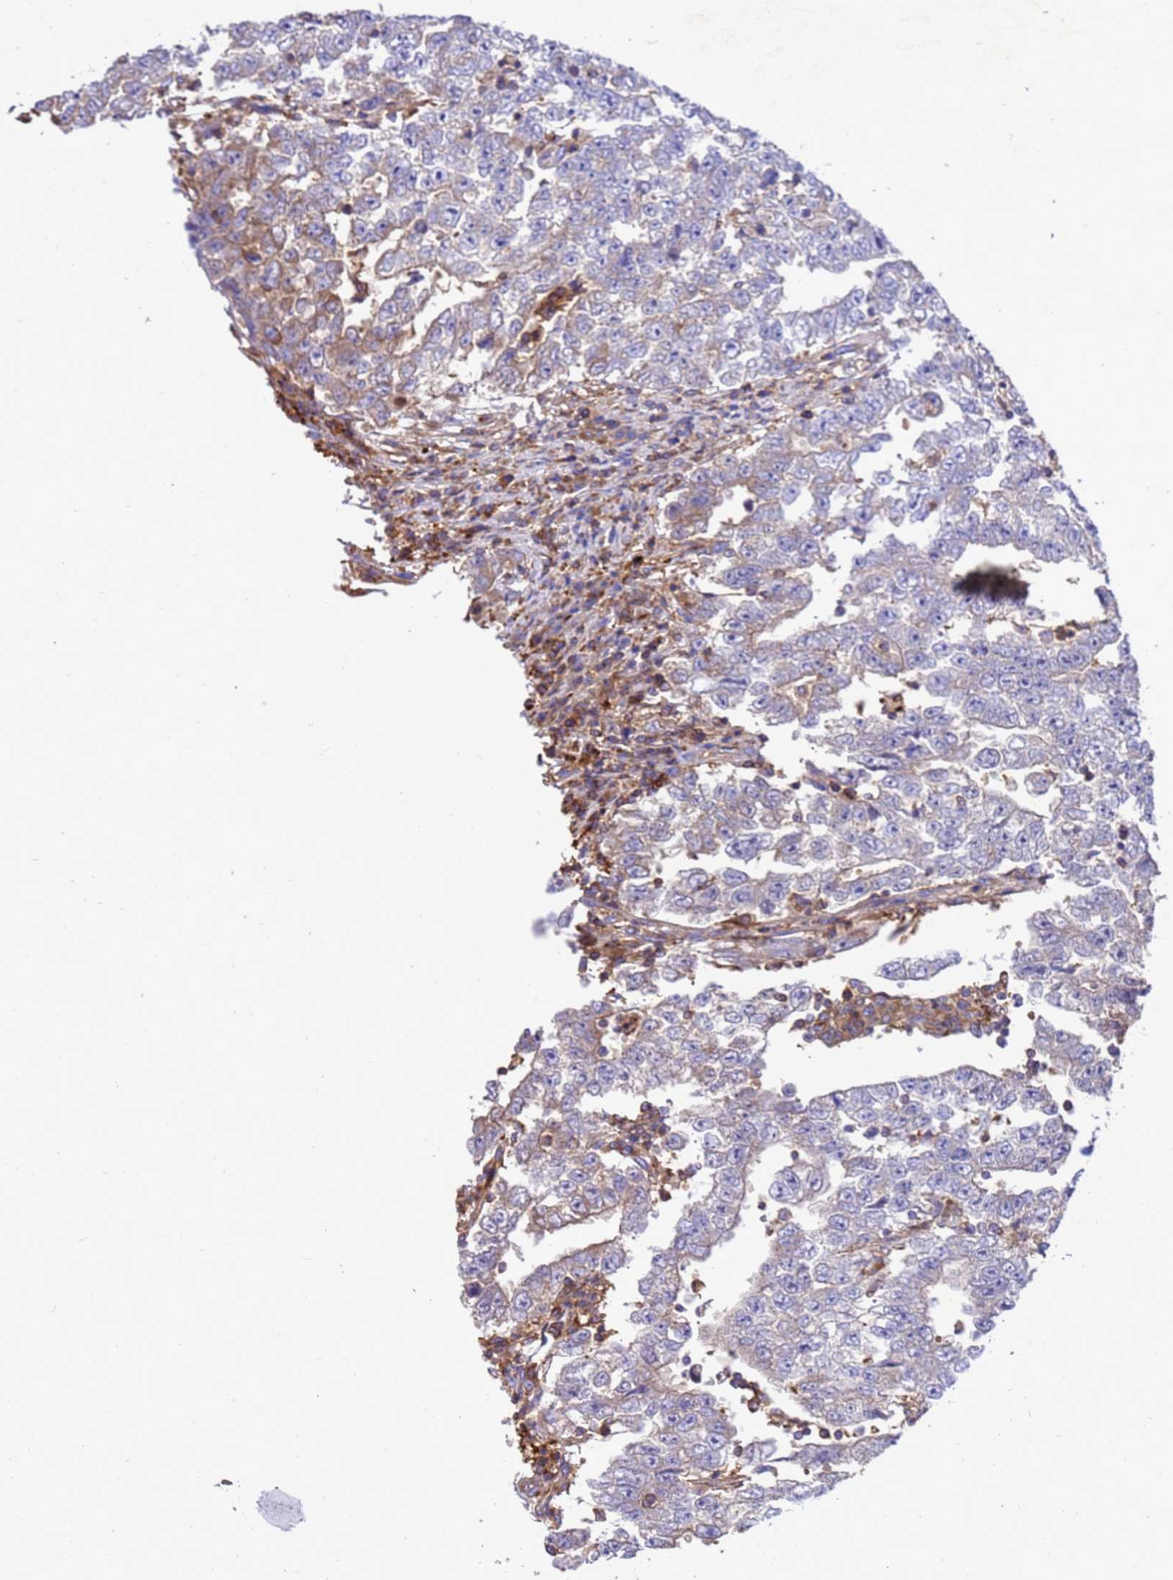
{"staining": {"intensity": "negative", "quantity": "none", "location": "none"}, "tissue": "testis cancer", "cell_type": "Tumor cells", "image_type": "cancer", "snomed": [{"axis": "morphology", "description": "Carcinoma, Embryonal, NOS"}, {"axis": "topography", "description": "Testis"}], "caption": "IHC photomicrograph of human testis embryonal carcinoma stained for a protein (brown), which reveals no expression in tumor cells.", "gene": "ZNF235", "patient": {"sex": "male", "age": 25}}